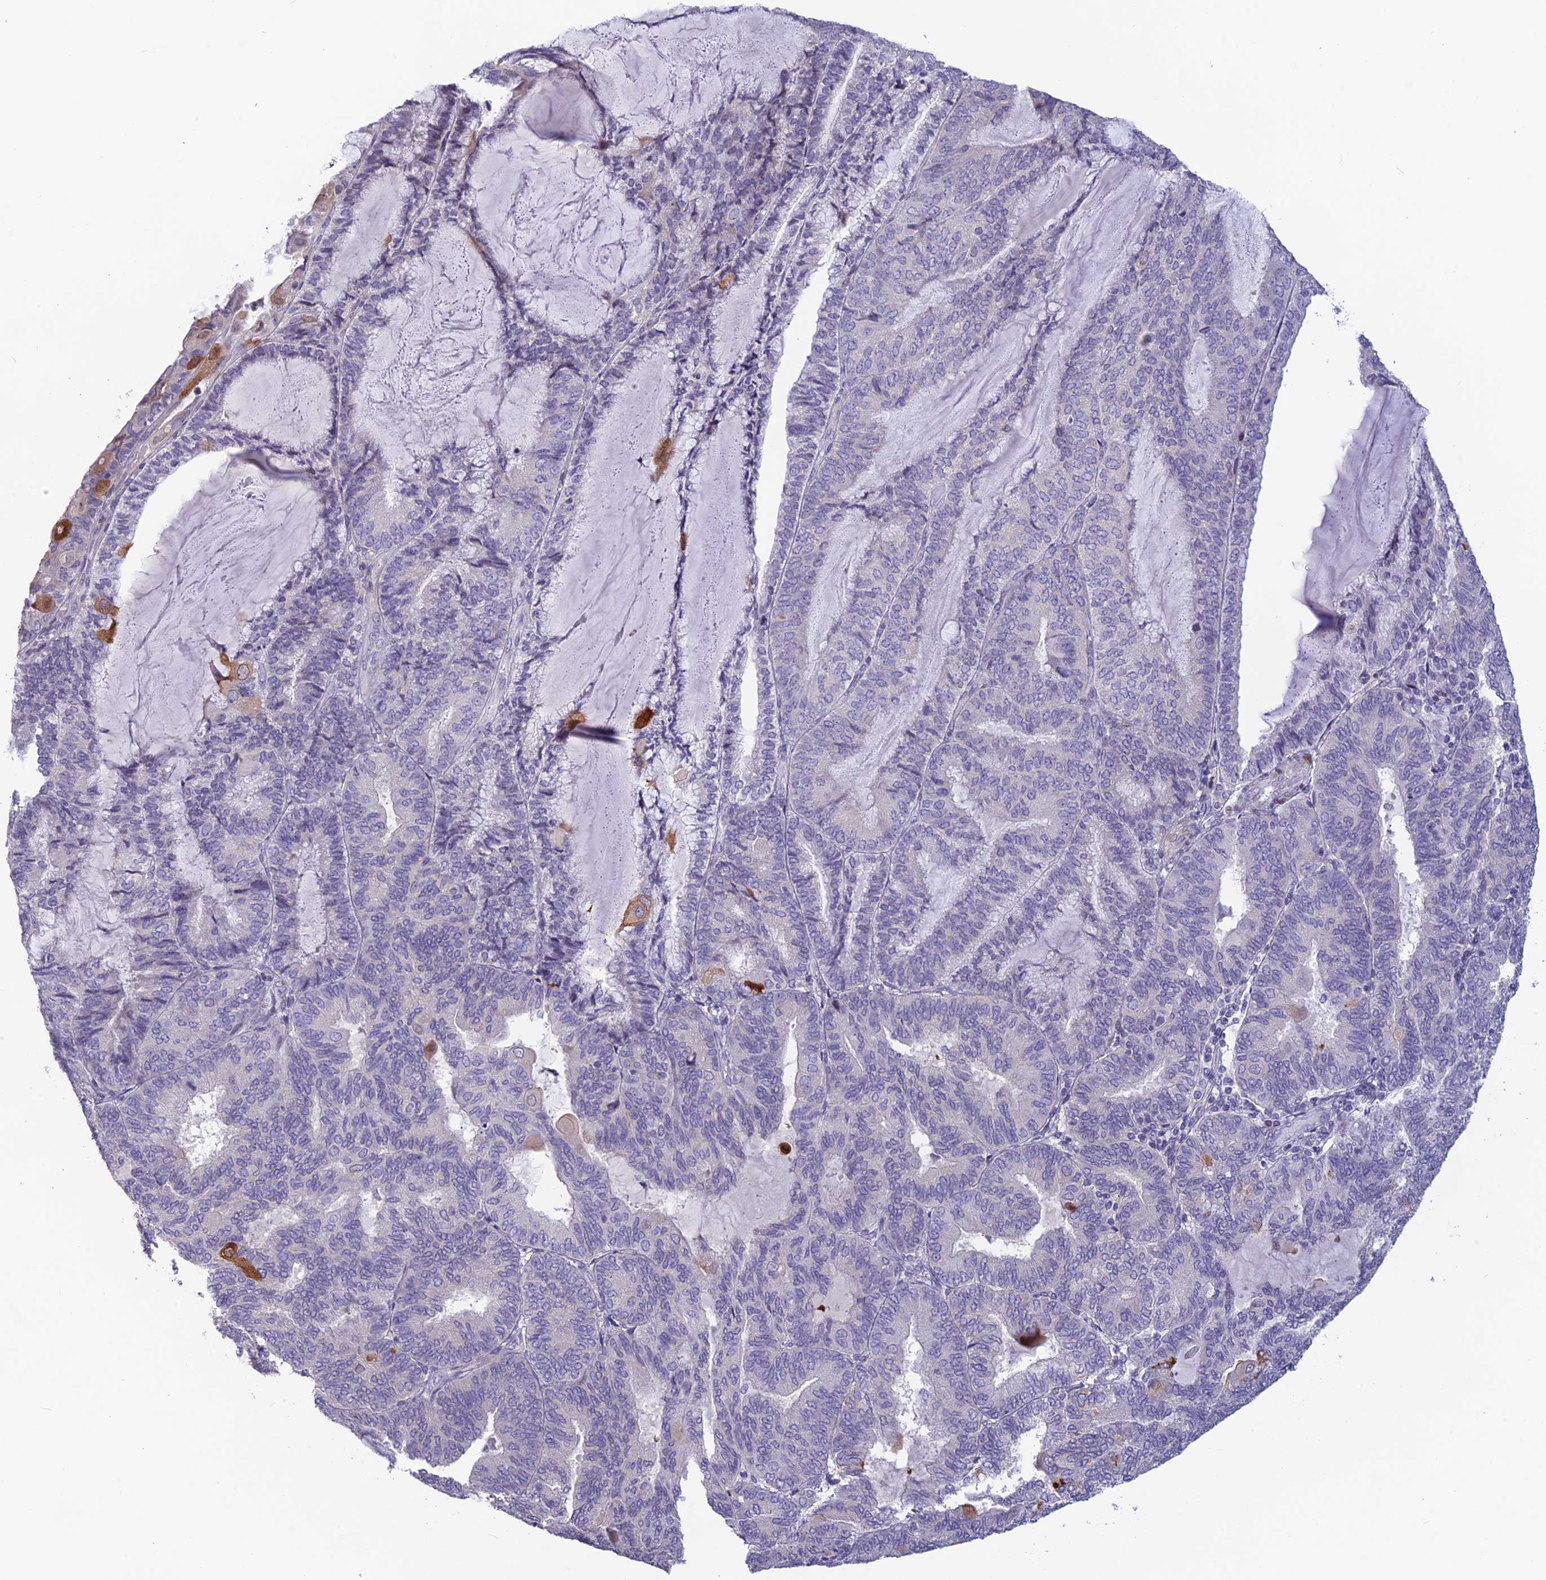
{"staining": {"intensity": "negative", "quantity": "none", "location": "none"}, "tissue": "endometrial cancer", "cell_type": "Tumor cells", "image_type": "cancer", "snomed": [{"axis": "morphology", "description": "Adenocarcinoma, NOS"}, {"axis": "topography", "description": "Endometrium"}], "caption": "High power microscopy histopathology image of an immunohistochemistry (IHC) photomicrograph of endometrial adenocarcinoma, revealing no significant expression in tumor cells. (DAB (3,3'-diaminobenzidine) immunohistochemistry, high magnification).", "gene": "TMEM134", "patient": {"sex": "female", "age": 81}}